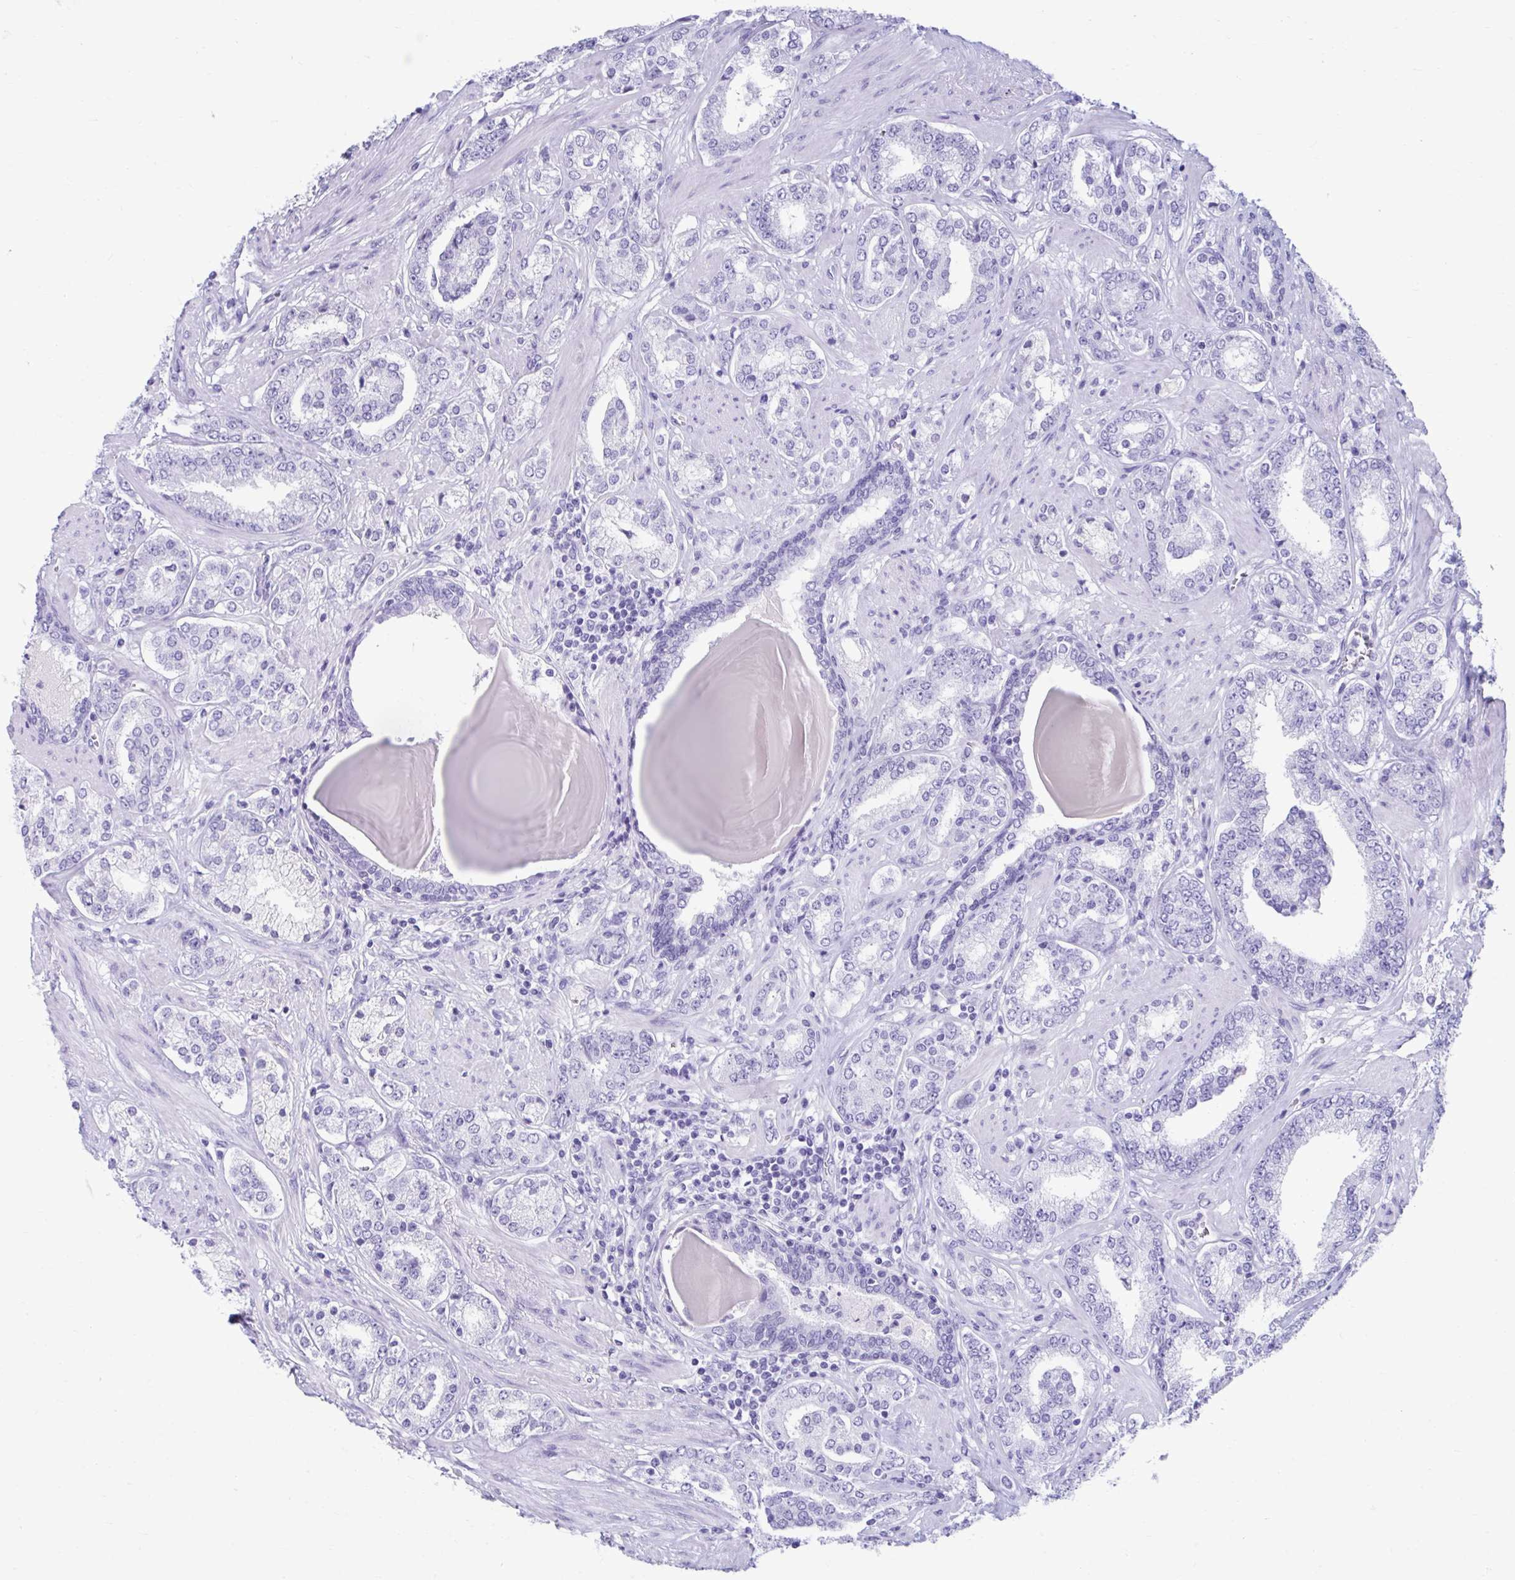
{"staining": {"intensity": "negative", "quantity": "none", "location": "none"}, "tissue": "prostate cancer", "cell_type": "Tumor cells", "image_type": "cancer", "snomed": [{"axis": "morphology", "description": "Adenocarcinoma, High grade"}, {"axis": "topography", "description": "Prostate"}], "caption": "There is no significant expression in tumor cells of high-grade adenocarcinoma (prostate). (DAB (3,3'-diaminobenzidine) immunohistochemistry (IHC) with hematoxylin counter stain).", "gene": "SMIM9", "patient": {"sex": "male", "age": 62}}